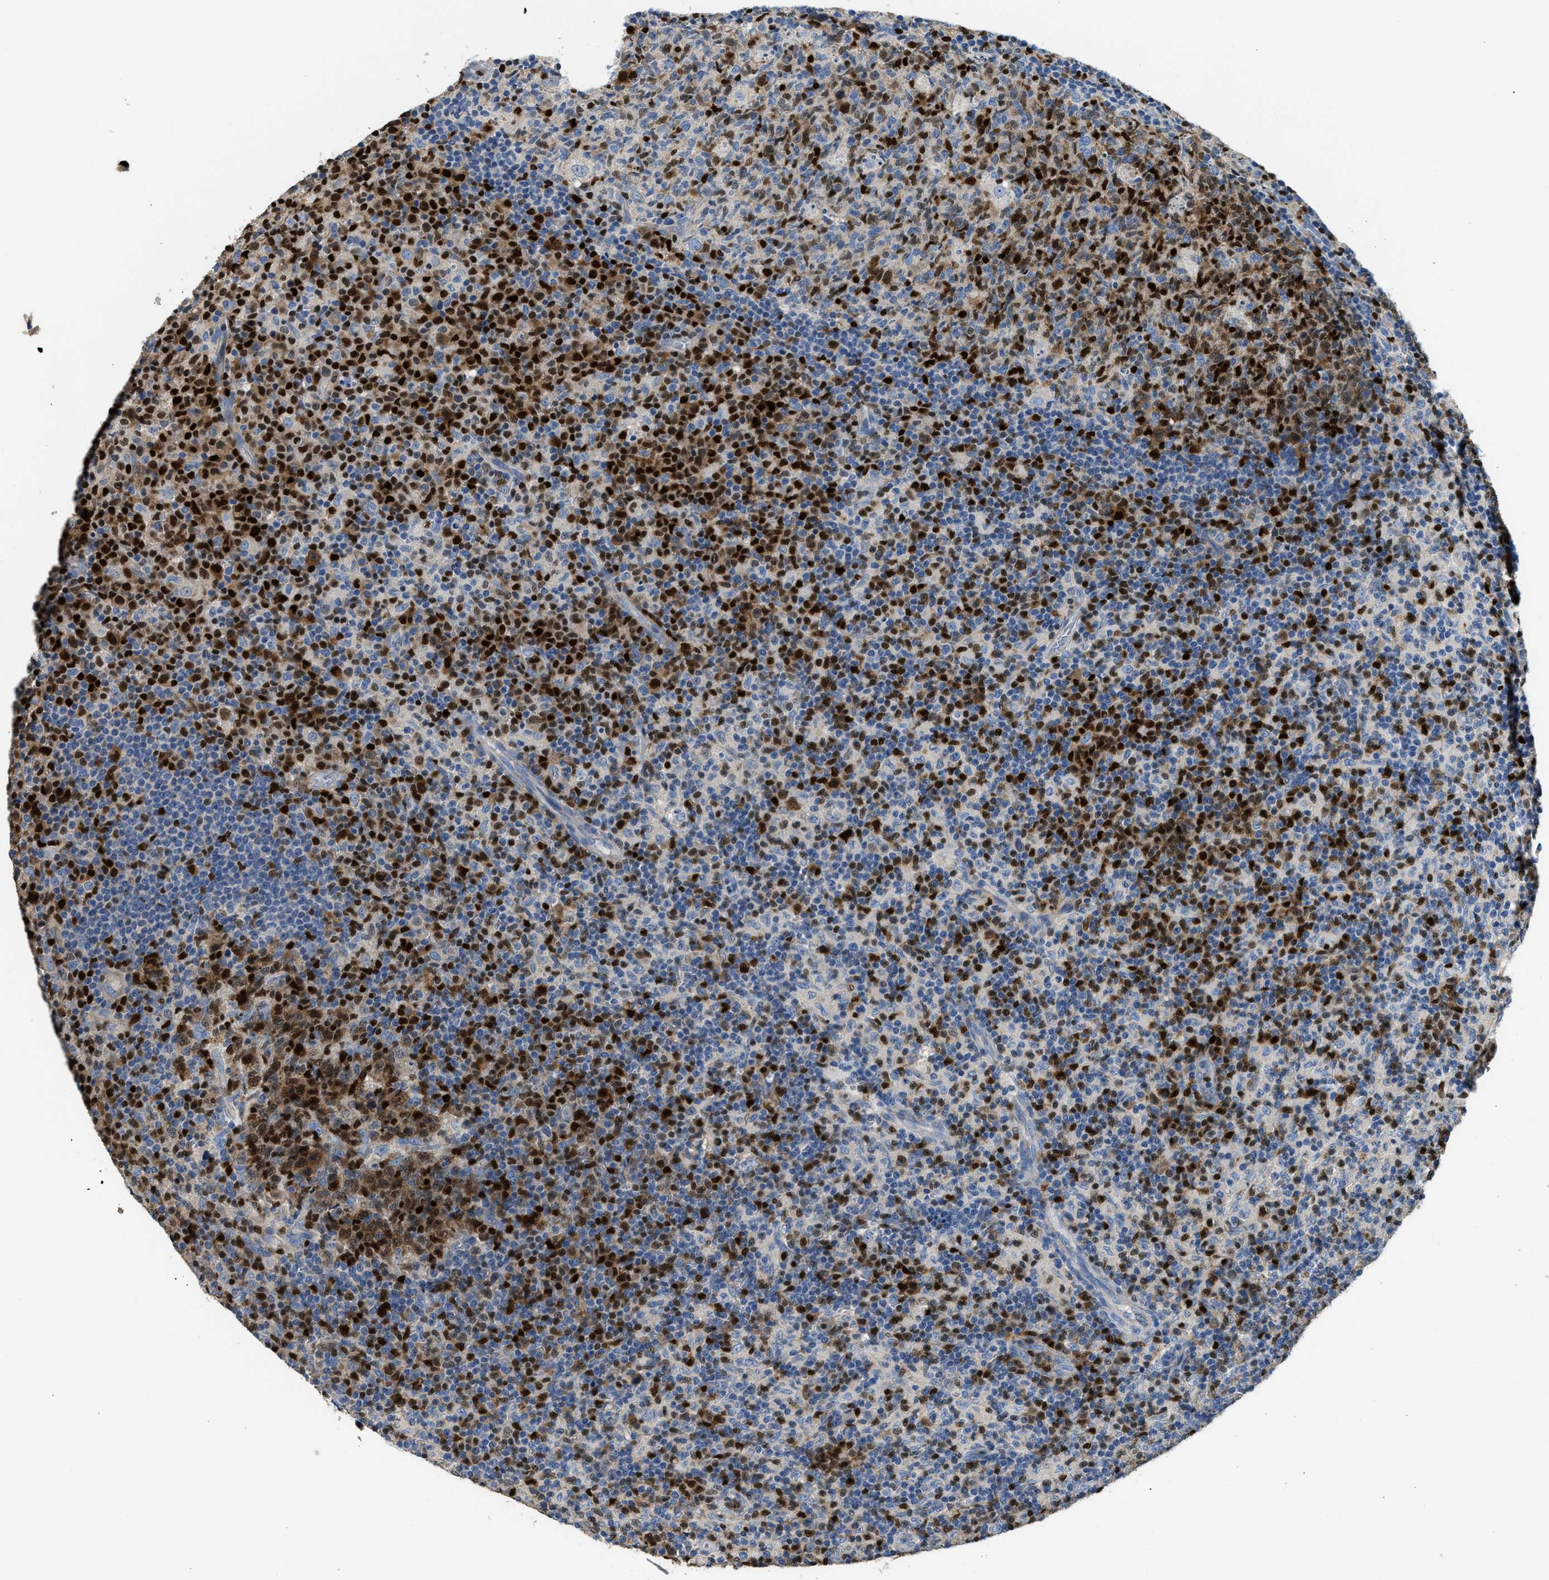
{"staining": {"intensity": "strong", "quantity": "25%-75%", "location": "nuclear"}, "tissue": "lymph node", "cell_type": "Germinal center cells", "image_type": "normal", "snomed": [{"axis": "morphology", "description": "Normal tissue, NOS"}, {"axis": "morphology", "description": "Inflammation, NOS"}, {"axis": "topography", "description": "Lymph node"}], "caption": "The micrograph reveals staining of benign lymph node, revealing strong nuclear protein positivity (brown color) within germinal center cells. The staining was performed using DAB to visualize the protein expression in brown, while the nuclei were stained in blue with hematoxylin (Magnification: 20x).", "gene": "TOX", "patient": {"sex": "male", "age": 55}}